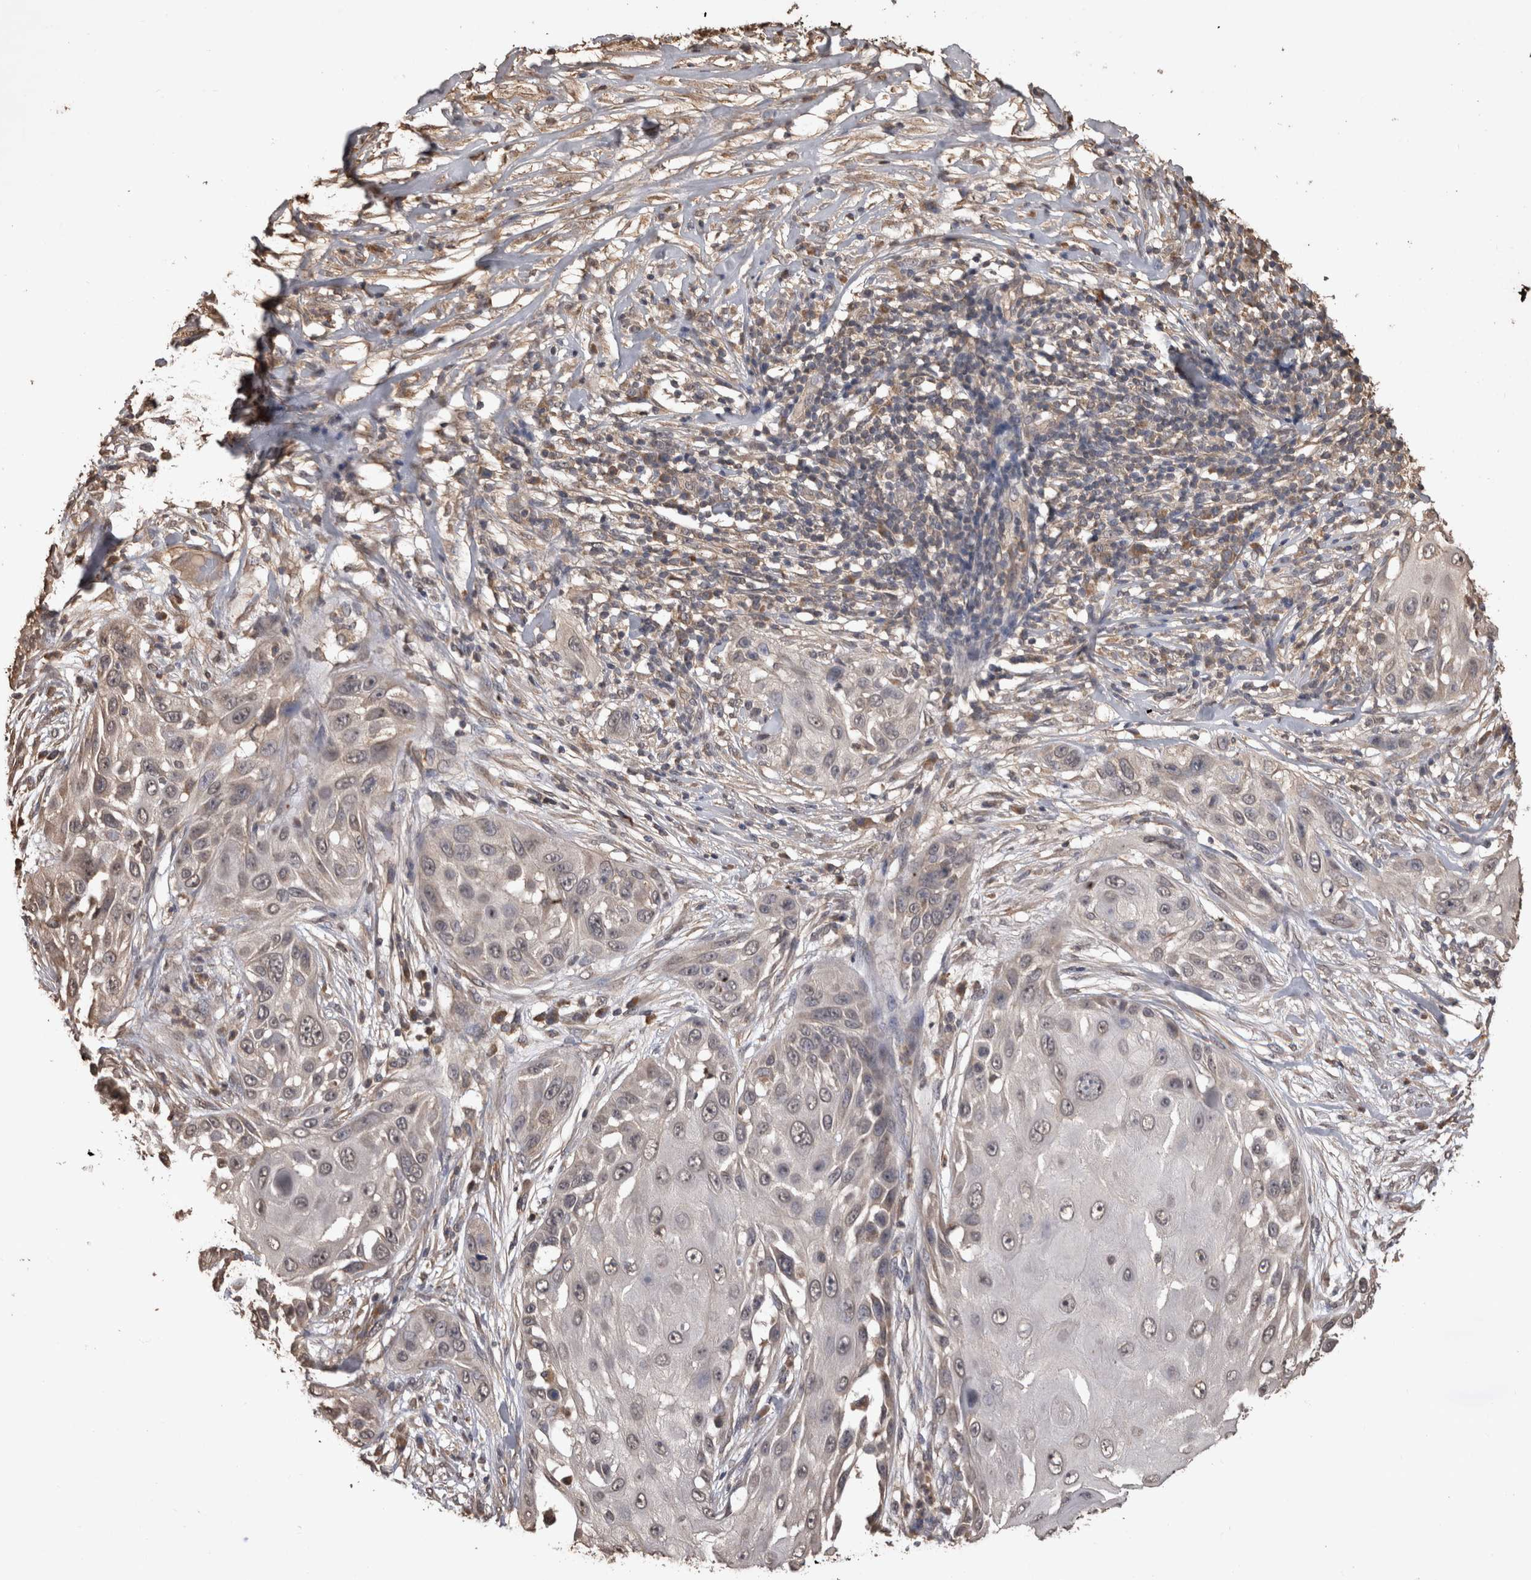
{"staining": {"intensity": "weak", "quantity": "25%-75%", "location": "nuclear"}, "tissue": "skin cancer", "cell_type": "Tumor cells", "image_type": "cancer", "snomed": [{"axis": "morphology", "description": "Squamous cell carcinoma, NOS"}, {"axis": "topography", "description": "Skin"}], "caption": "Squamous cell carcinoma (skin) stained with a brown dye displays weak nuclear positive staining in approximately 25%-75% of tumor cells.", "gene": "SOCS5", "patient": {"sex": "female", "age": 44}}